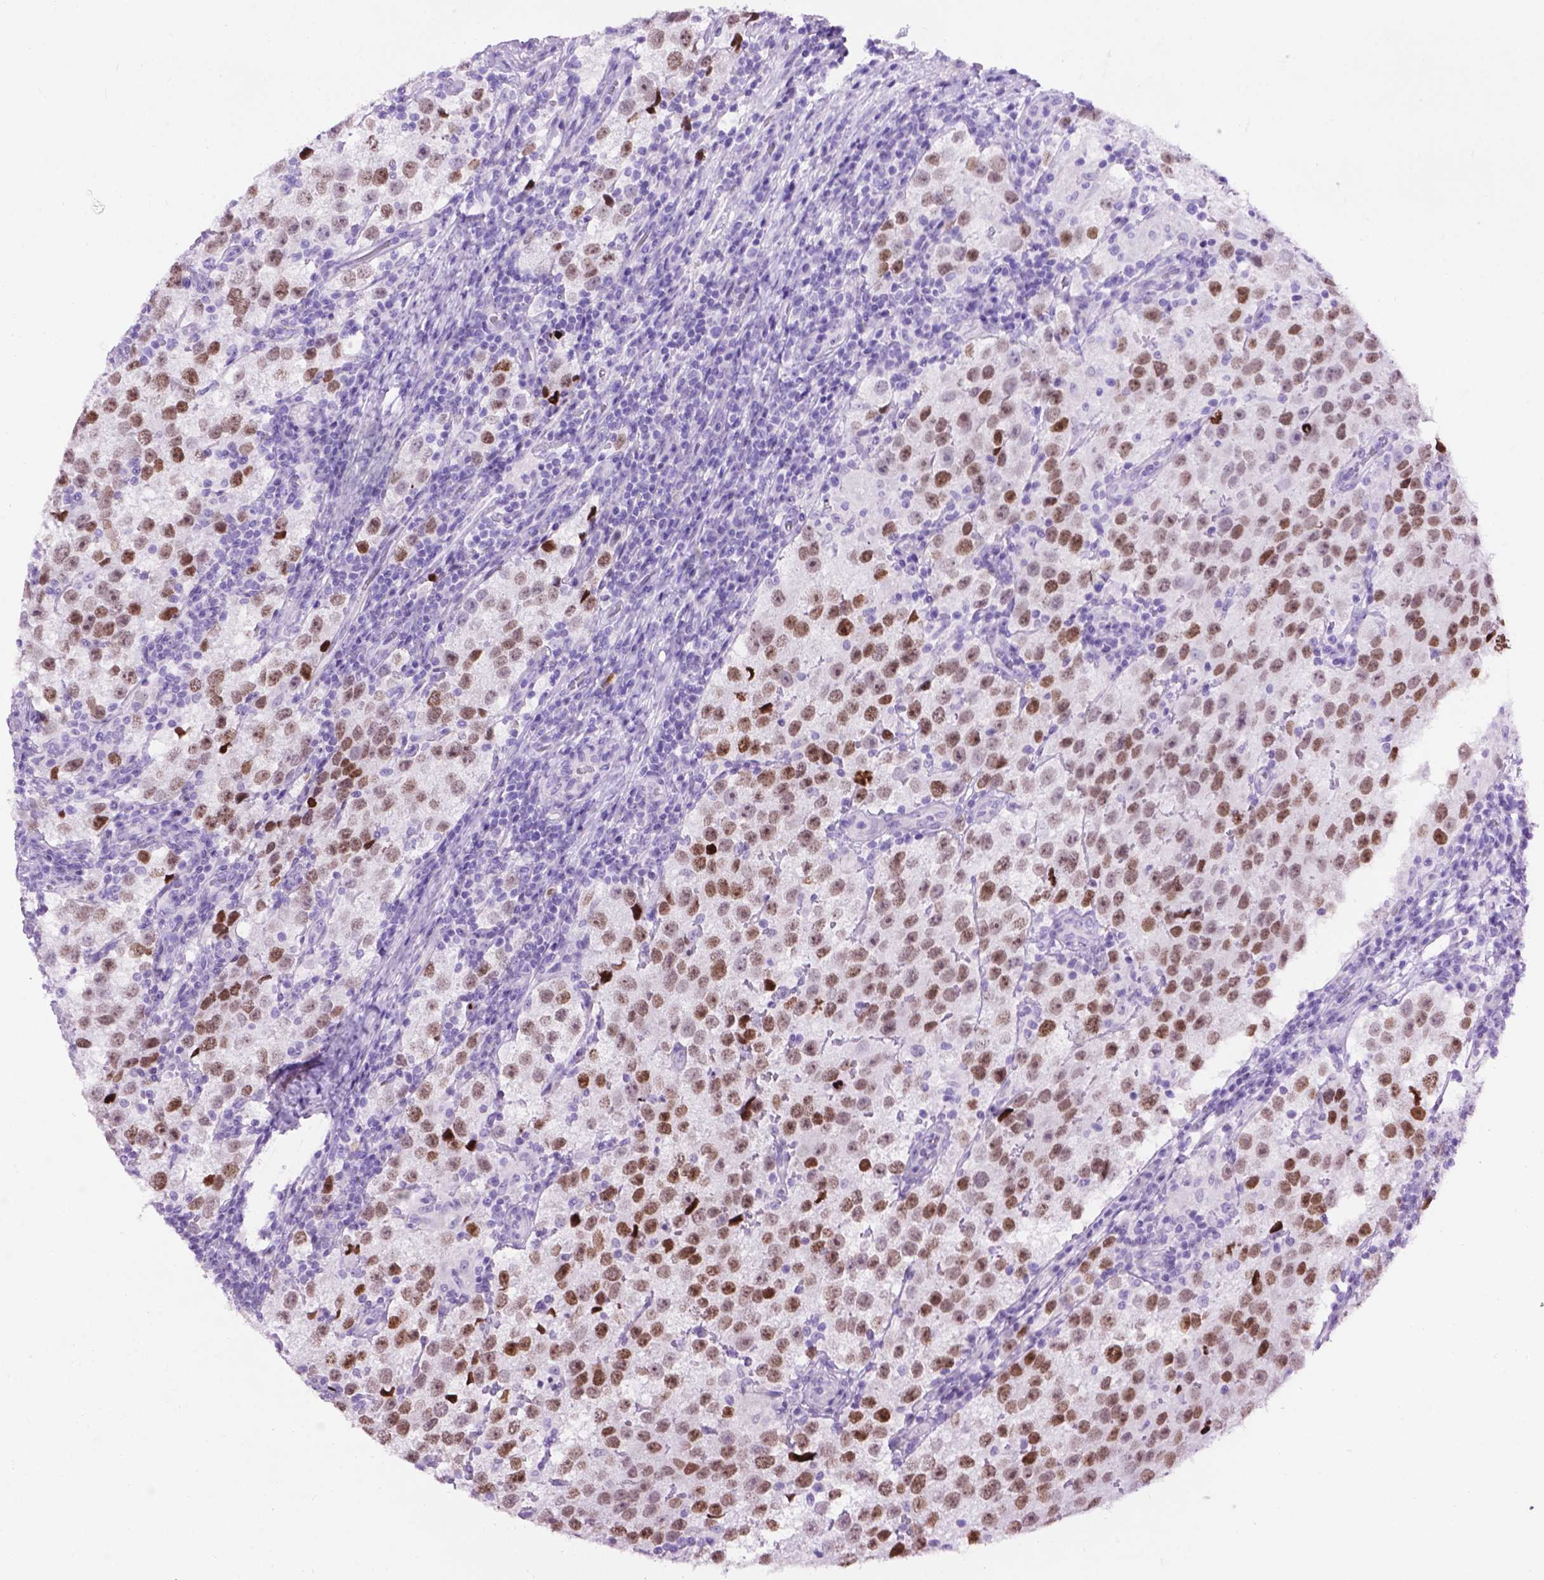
{"staining": {"intensity": "moderate", "quantity": ">75%", "location": "nuclear"}, "tissue": "testis cancer", "cell_type": "Tumor cells", "image_type": "cancer", "snomed": [{"axis": "morphology", "description": "Seminoma, NOS"}, {"axis": "topography", "description": "Testis"}], "caption": "Testis cancer was stained to show a protein in brown. There is medium levels of moderate nuclear staining in about >75% of tumor cells.", "gene": "TH", "patient": {"sex": "male", "age": 37}}